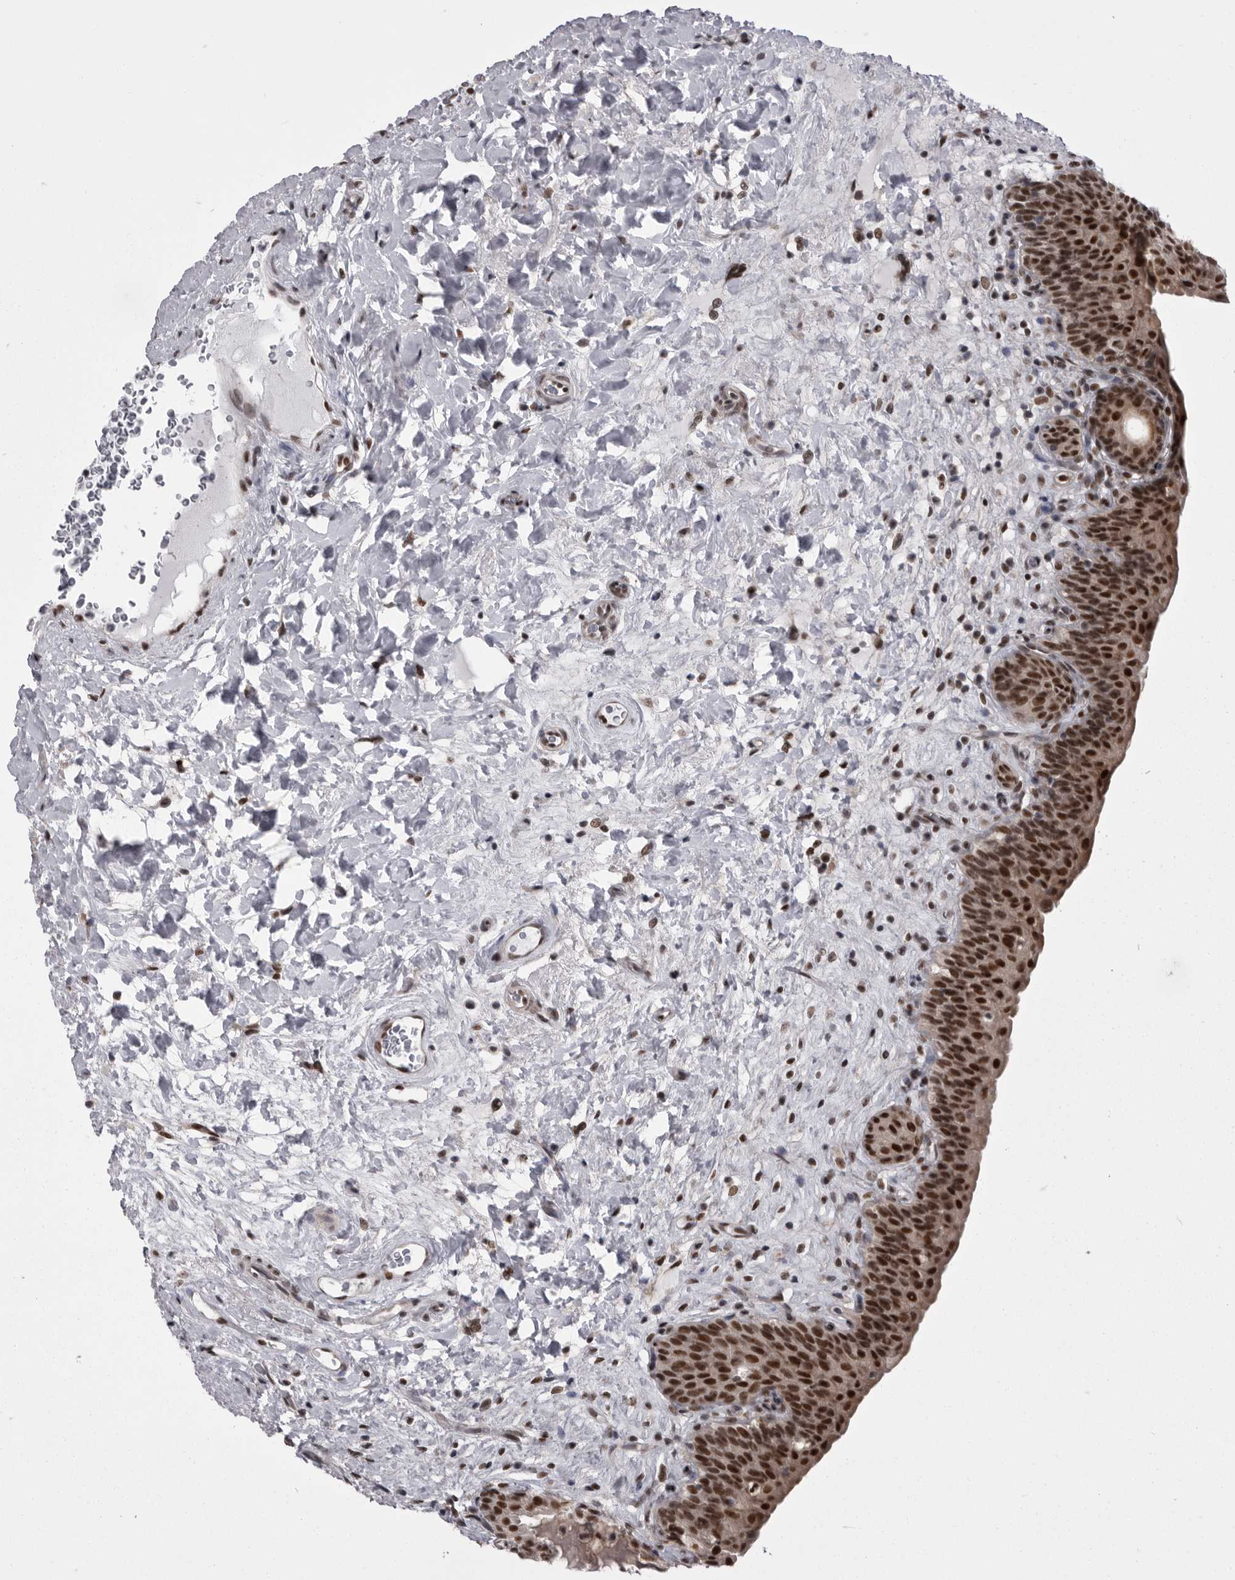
{"staining": {"intensity": "strong", "quantity": ">75%", "location": "nuclear"}, "tissue": "urinary bladder", "cell_type": "Urothelial cells", "image_type": "normal", "snomed": [{"axis": "morphology", "description": "Normal tissue, NOS"}, {"axis": "topography", "description": "Urinary bladder"}], "caption": "Immunohistochemical staining of unremarkable urinary bladder shows high levels of strong nuclear positivity in about >75% of urothelial cells. (IHC, brightfield microscopy, high magnification).", "gene": "MEPCE", "patient": {"sex": "male", "age": 83}}